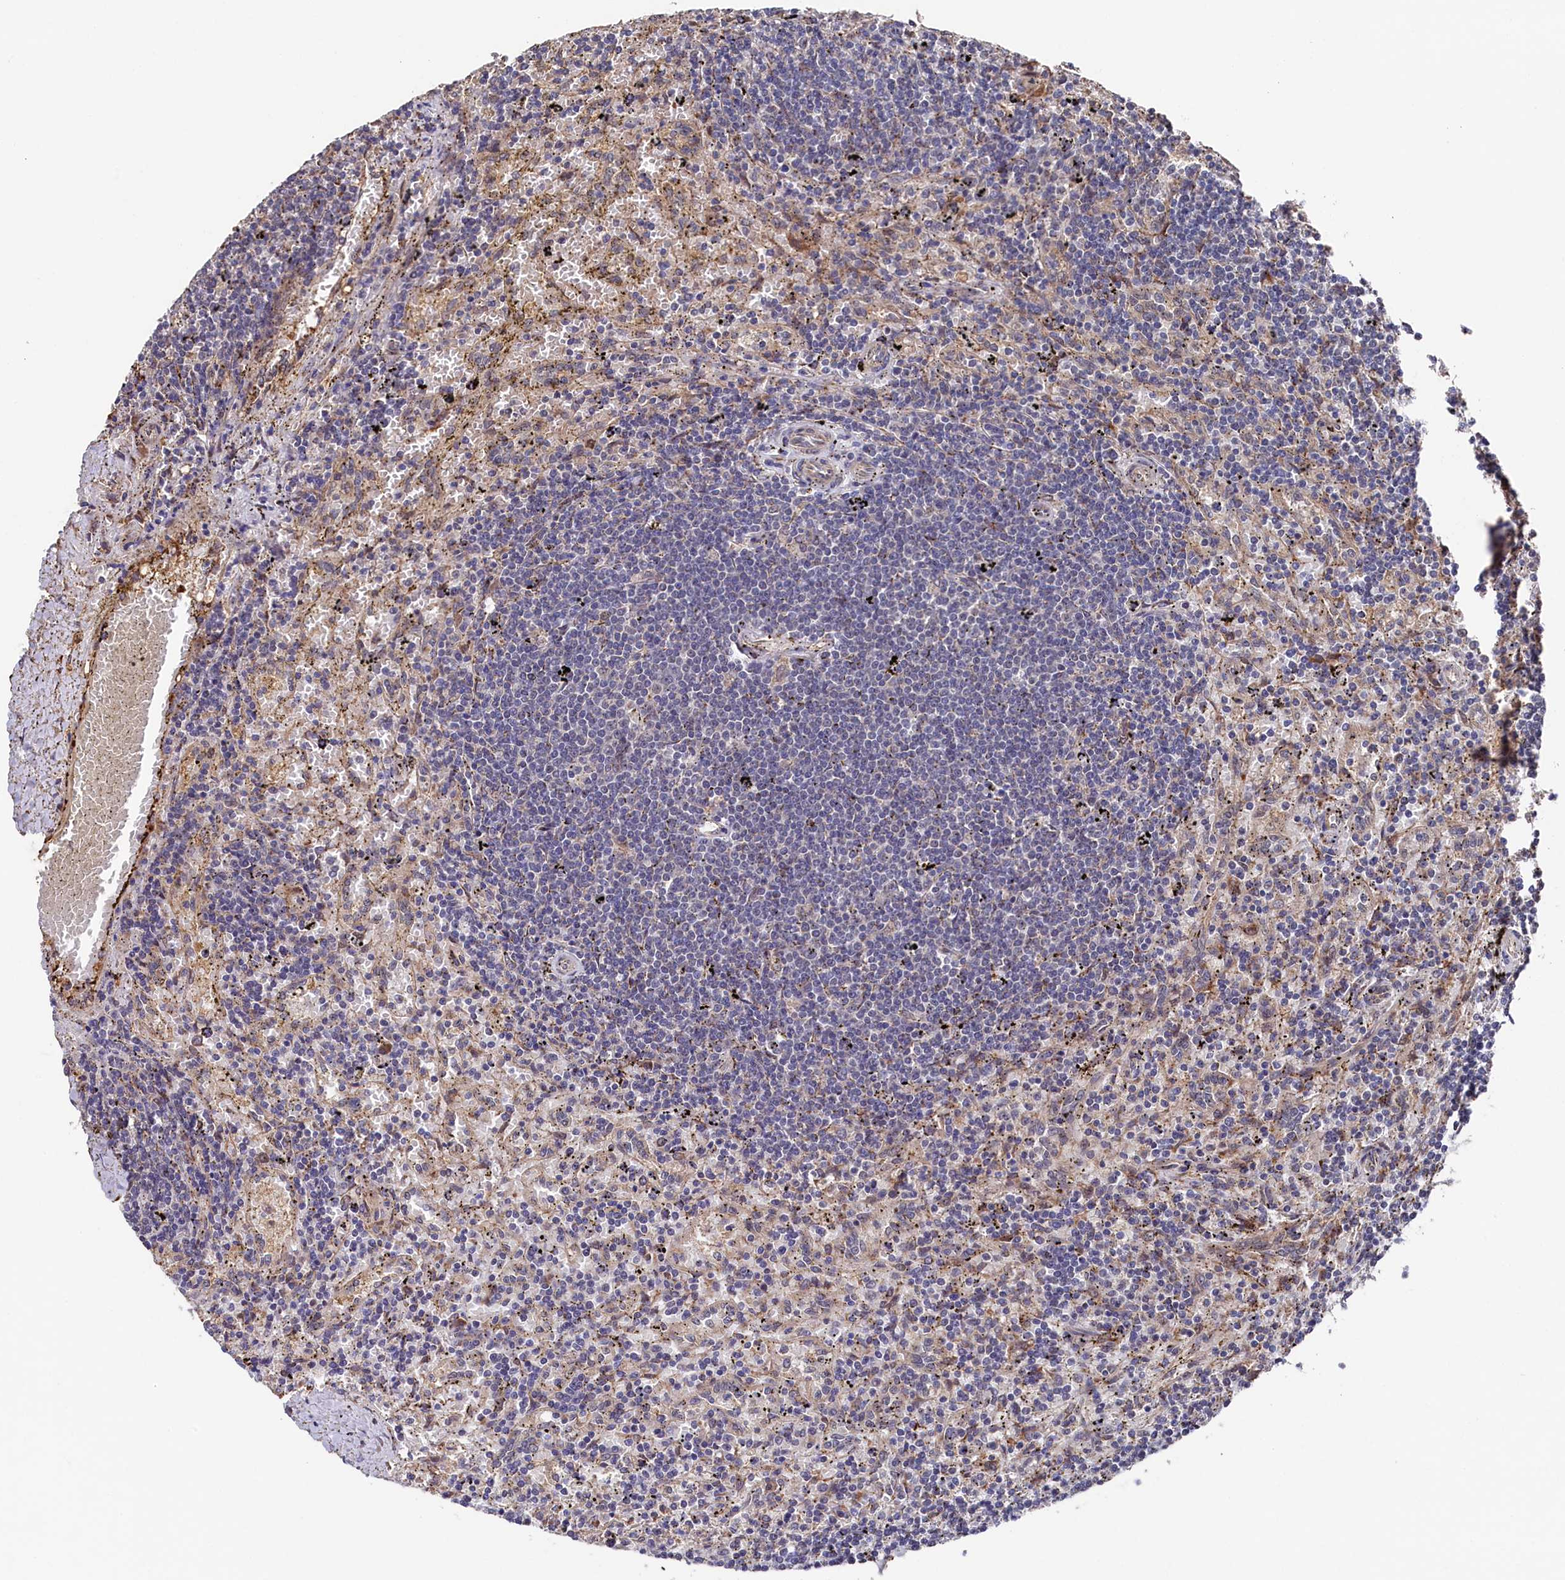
{"staining": {"intensity": "negative", "quantity": "none", "location": "none"}, "tissue": "lymphoma", "cell_type": "Tumor cells", "image_type": "cancer", "snomed": [{"axis": "morphology", "description": "Malignant lymphoma, non-Hodgkin's type, Low grade"}, {"axis": "topography", "description": "Spleen"}], "caption": "This is a image of immunohistochemistry staining of lymphoma, which shows no positivity in tumor cells. (DAB immunohistochemistry, high magnification).", "gene": "SLC12A4", "patient": {"sex": "male", "age": 76}}